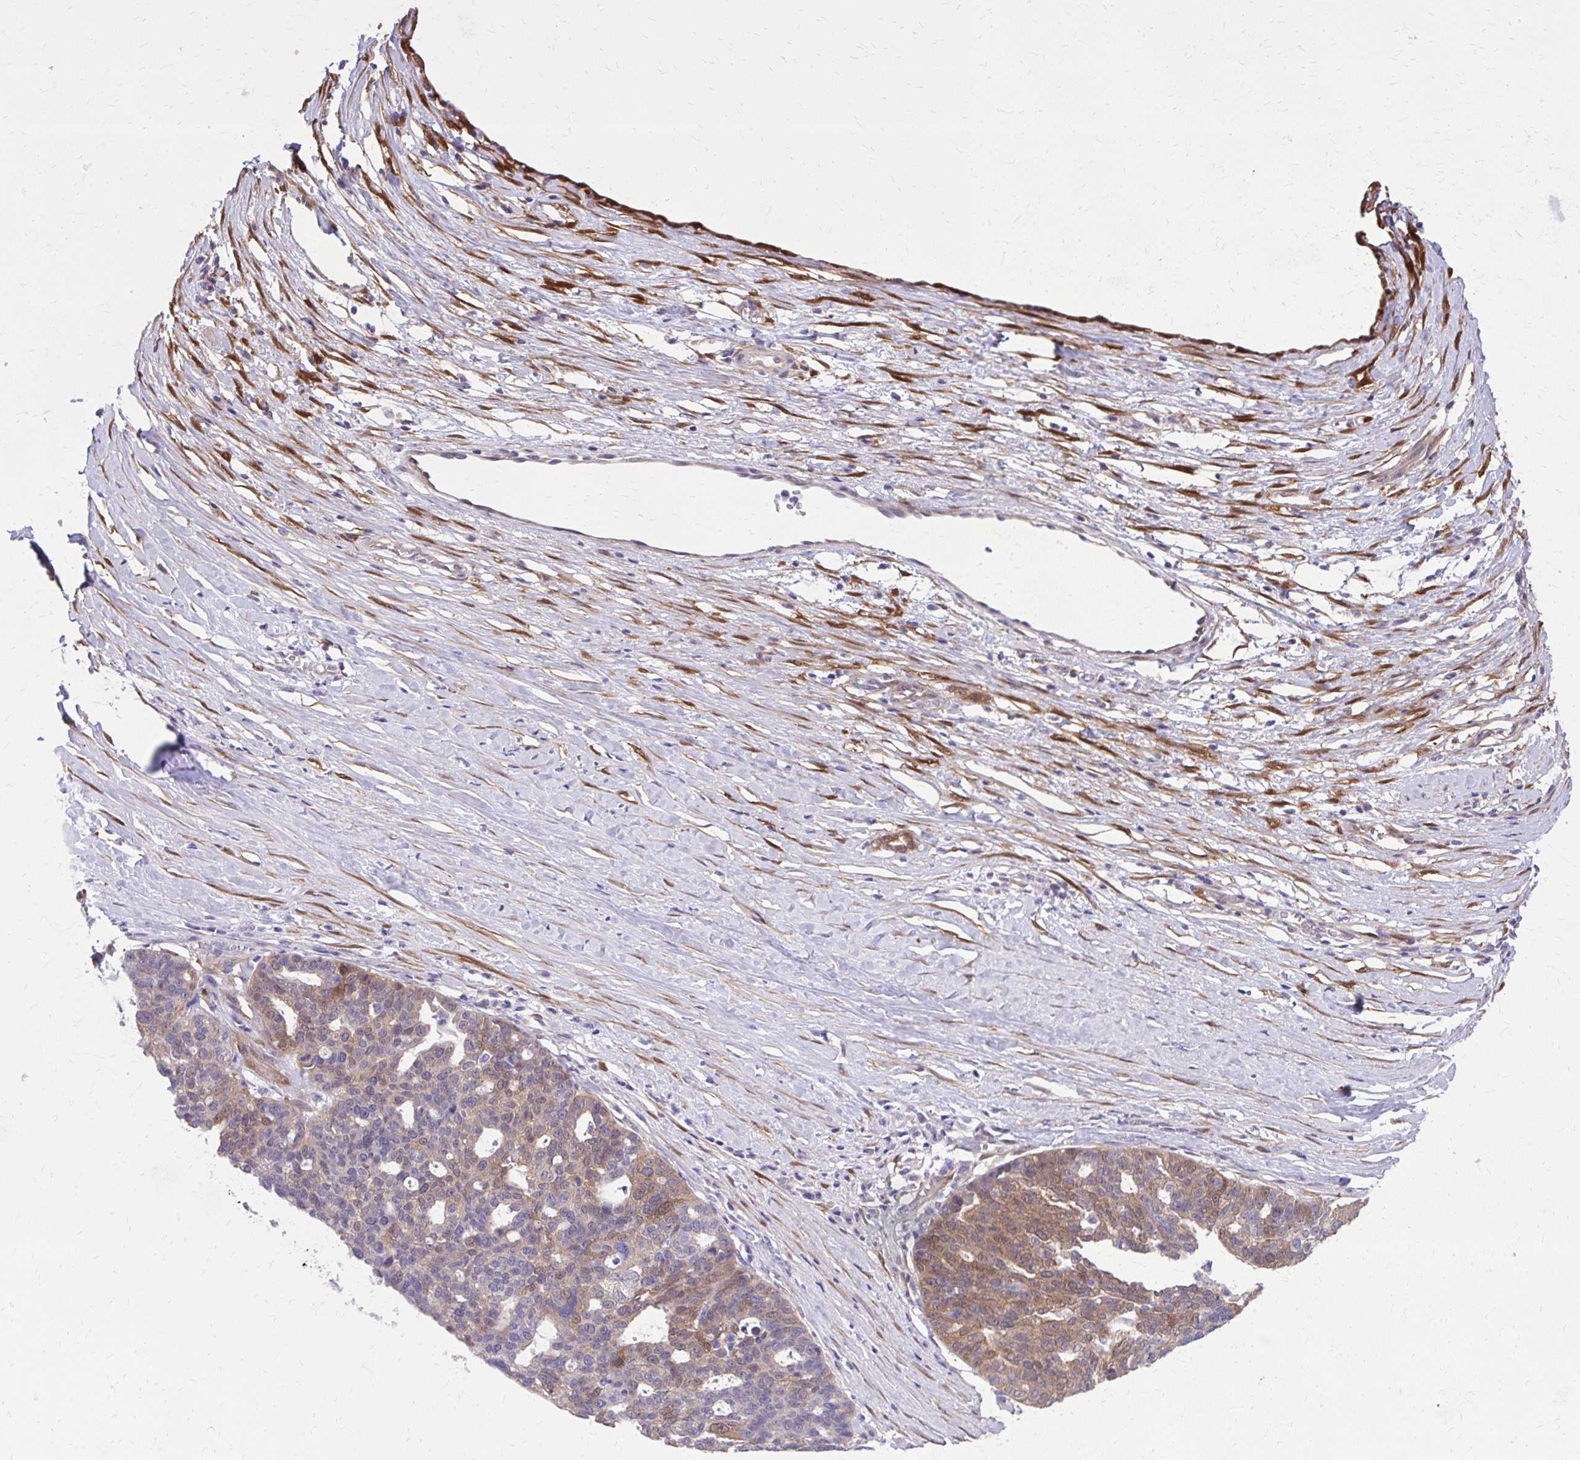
{"staining": {"intensity": "moderate", "quantity": "25%-75%", "location": "cytoplasmic/membranous"}, "tissue": "ovarian cancer", "cell_type": "Tumor cells", "image_type": "cancer", "snomed": [{"axis": "morphology", "description": "Cystadenocarcinoma, serous, NOS"}, {"axis": "topography", "description": "Ovary"}], "caption": "High-magnification brightfield microscopy of ovarian cancer stained with DAB (brown) and counterstained with hematoxylin (blue). tumor cells exhibit moderate cytoplasmic/membranous expression is identified in approximately25%-75% of cells.", "gene": "NNMT", "patient": {"sex": "female", "age": 59}}